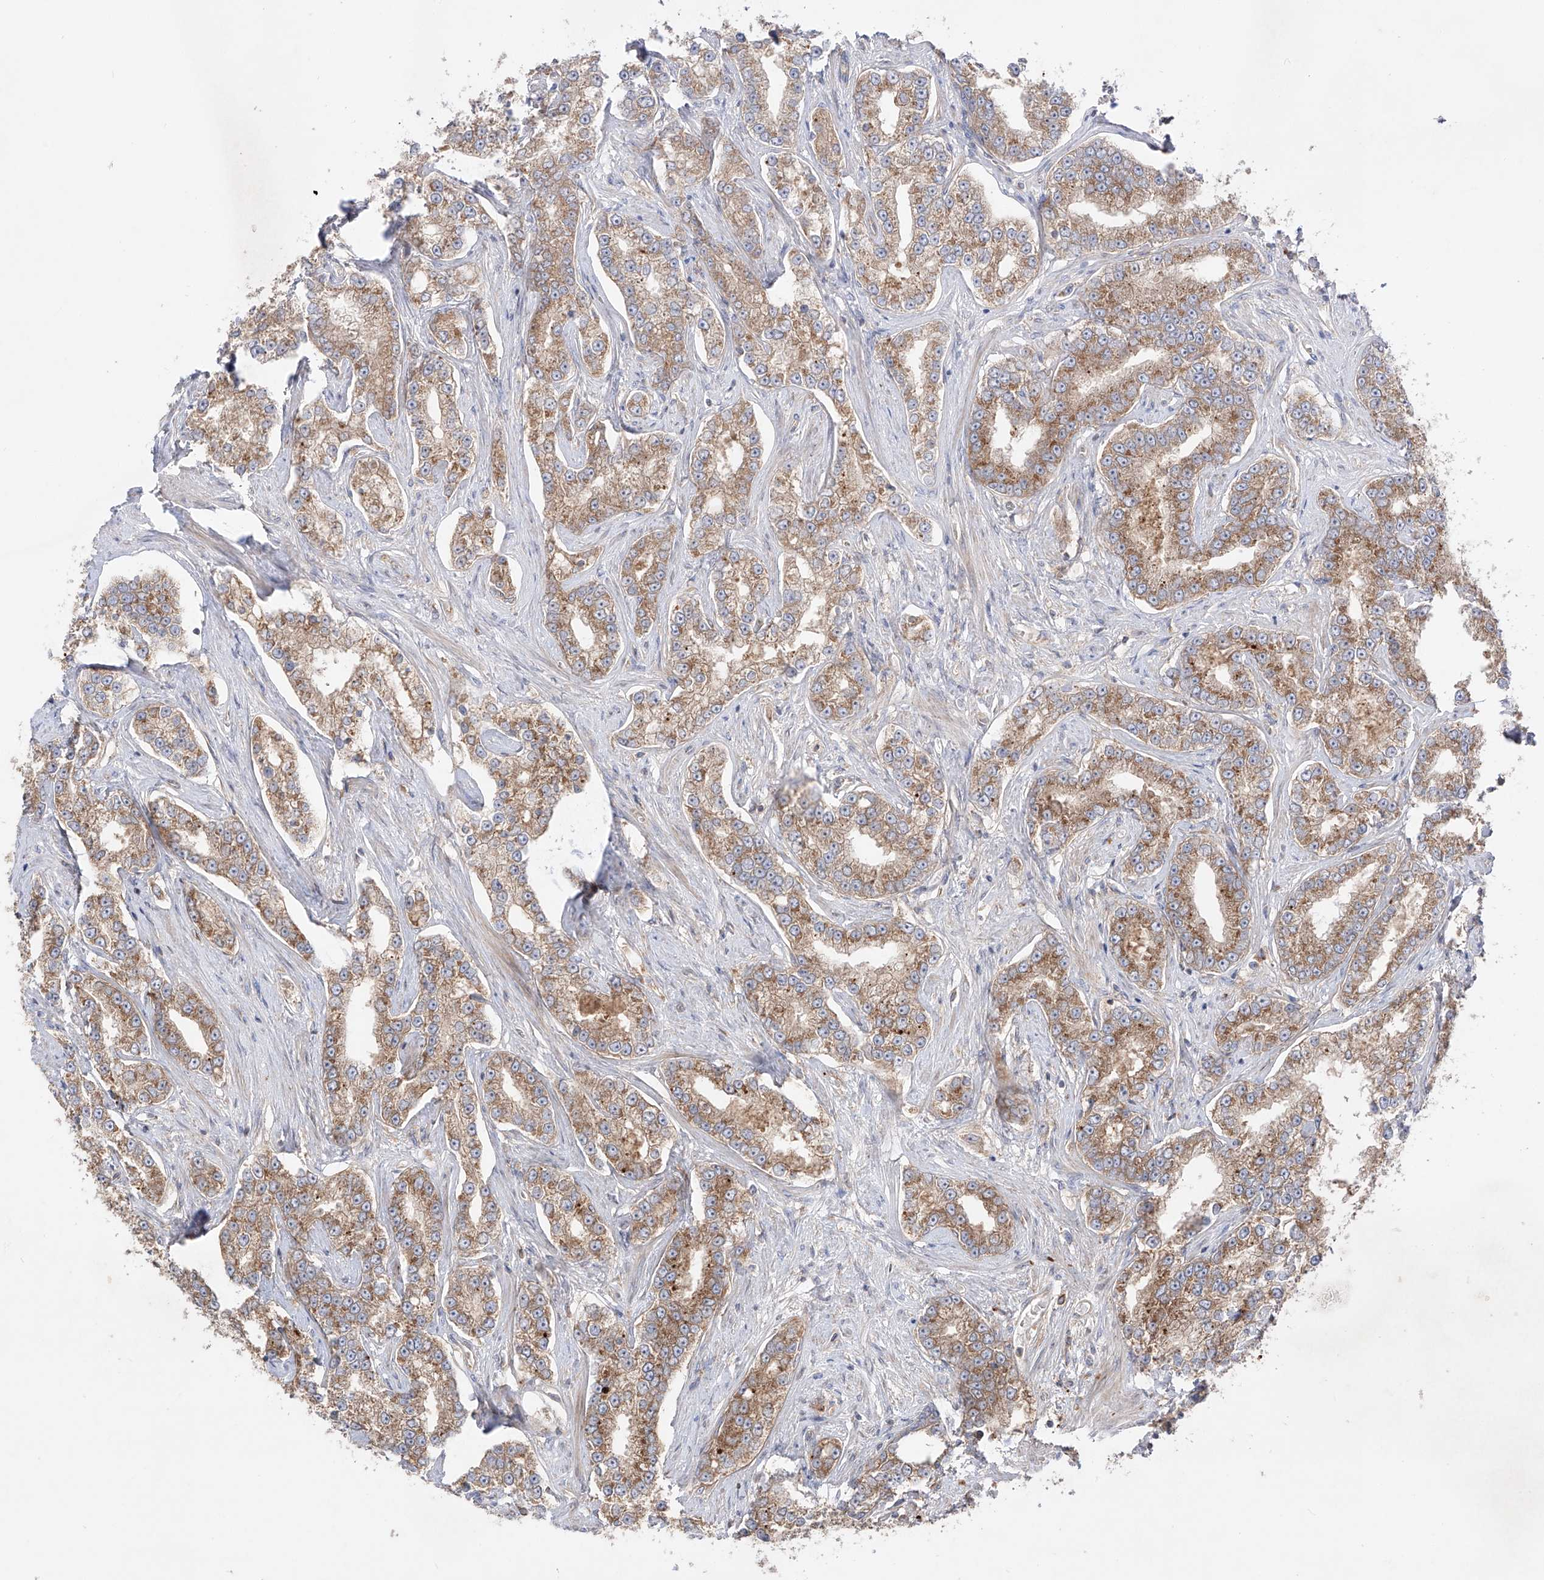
{"staining": {"intensity": "moderate", "quantity": ">75%", "location": "cytoplasmic/membranous"}, "tissue": "prostate cancer", "cell_type": "Tumor cells", "image_type": "cancer", "snomed": [{"axis": "morphology", "description": "Normal tissue, NOS"}, {"axis": "morphology", "description": "Adenocarcinoma, High grade"}, {"axis": "topography", "description": "Prostate"}], "caption": "High-grade adenocarcinoma (prostate) stained with IHC reveals moderate cytoplasmic/membranous staining in about >75% of tumor cells.", "gene": "YKT6", "patient": {"sex": "male", "age": 83}}